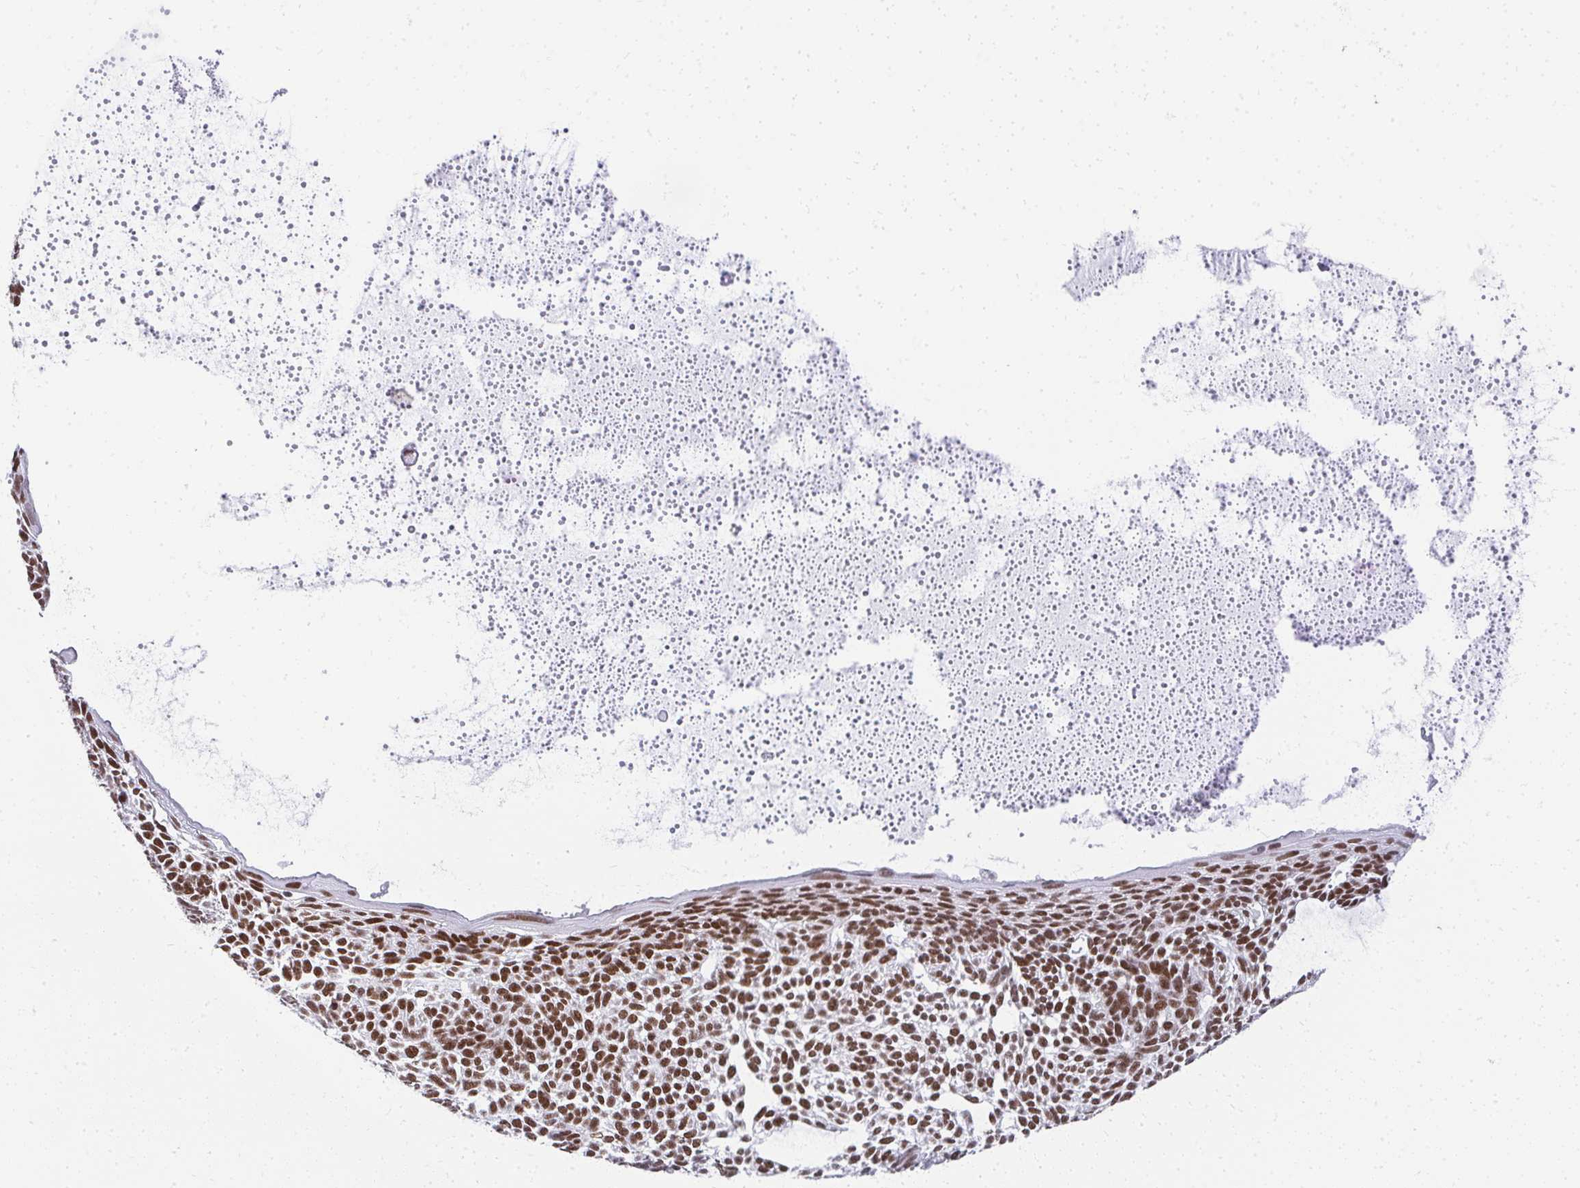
{"staining": {"intensity": "strong", "quantity": ">75%", "location": "nuclear"}, "tissue": "skin cancer", "cell_type": "Tumor cells", "image_type": "cancer", "snomed": [{"axis": "morphology", "description": "Basal cell carcinoma"}, {"axis": "topography", "description": "Skin"}, {"axis": "topography", "description": "Skin of face"}], "caption": "High-power microscopy captured an IHC histopathology image of skin cancer, revealing strong nuclear expression in about >75% of tumor cells.", "gene": "CREBBP", "patient": {"sex": "male", "age": 83}}